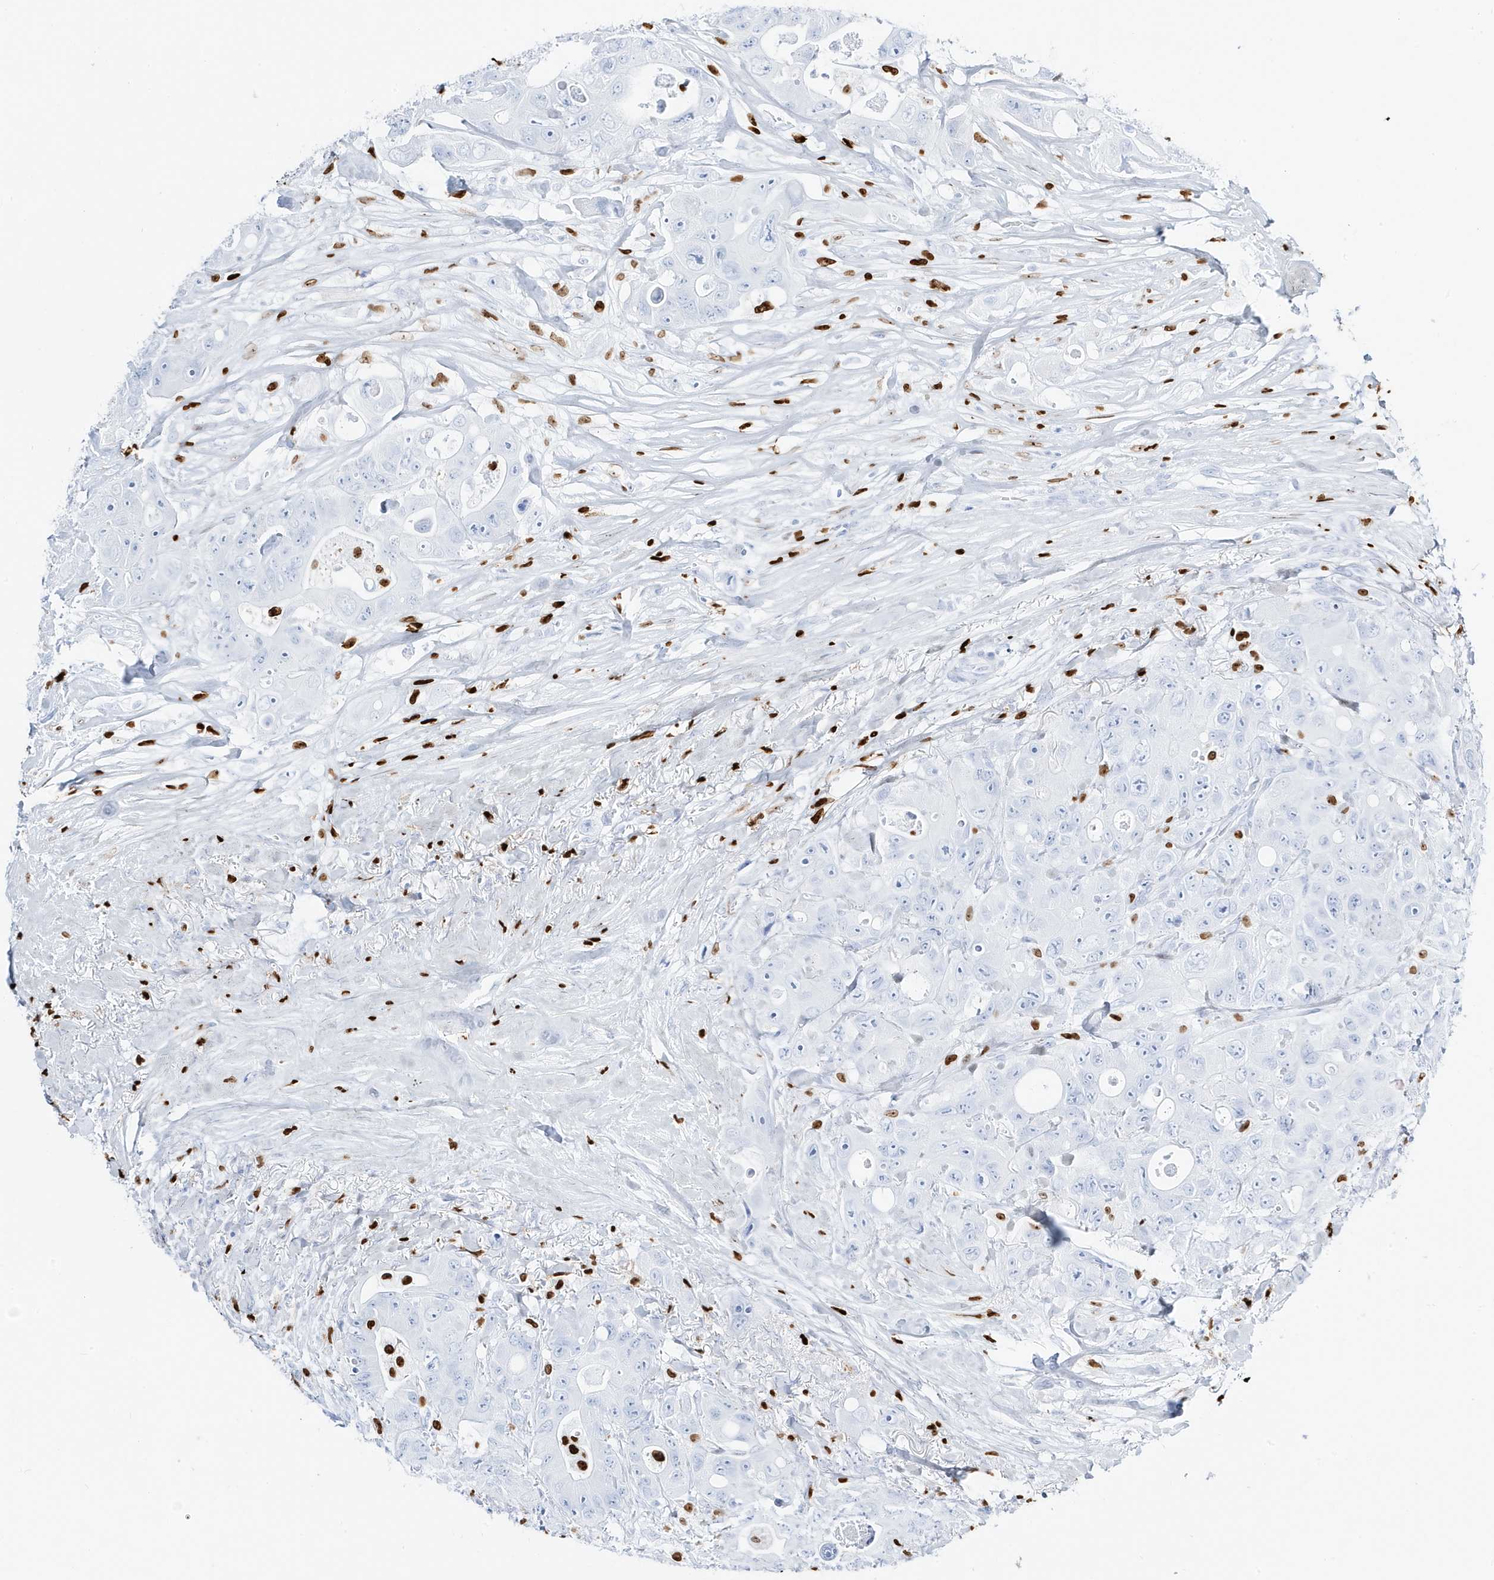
{"staining": {"intensity": "negative", "quantity": "none", "location": "none"}, "tissue": "colorectal cancer", "cell_type": "Tumor cells", "image_type": "cancer", "snomed": [{"axis": "morphology", "description": "Adenocarcinoma, NOS"}, {"axis": "topography", "description": "Colon"}], "caption": "Photomicrograph shows no protein positivity in tumor cells of colorectal cancer (adenocarcinoma) tissue.", "gene": "MNDA", "patient": {"sex": "female", "age": 46}}